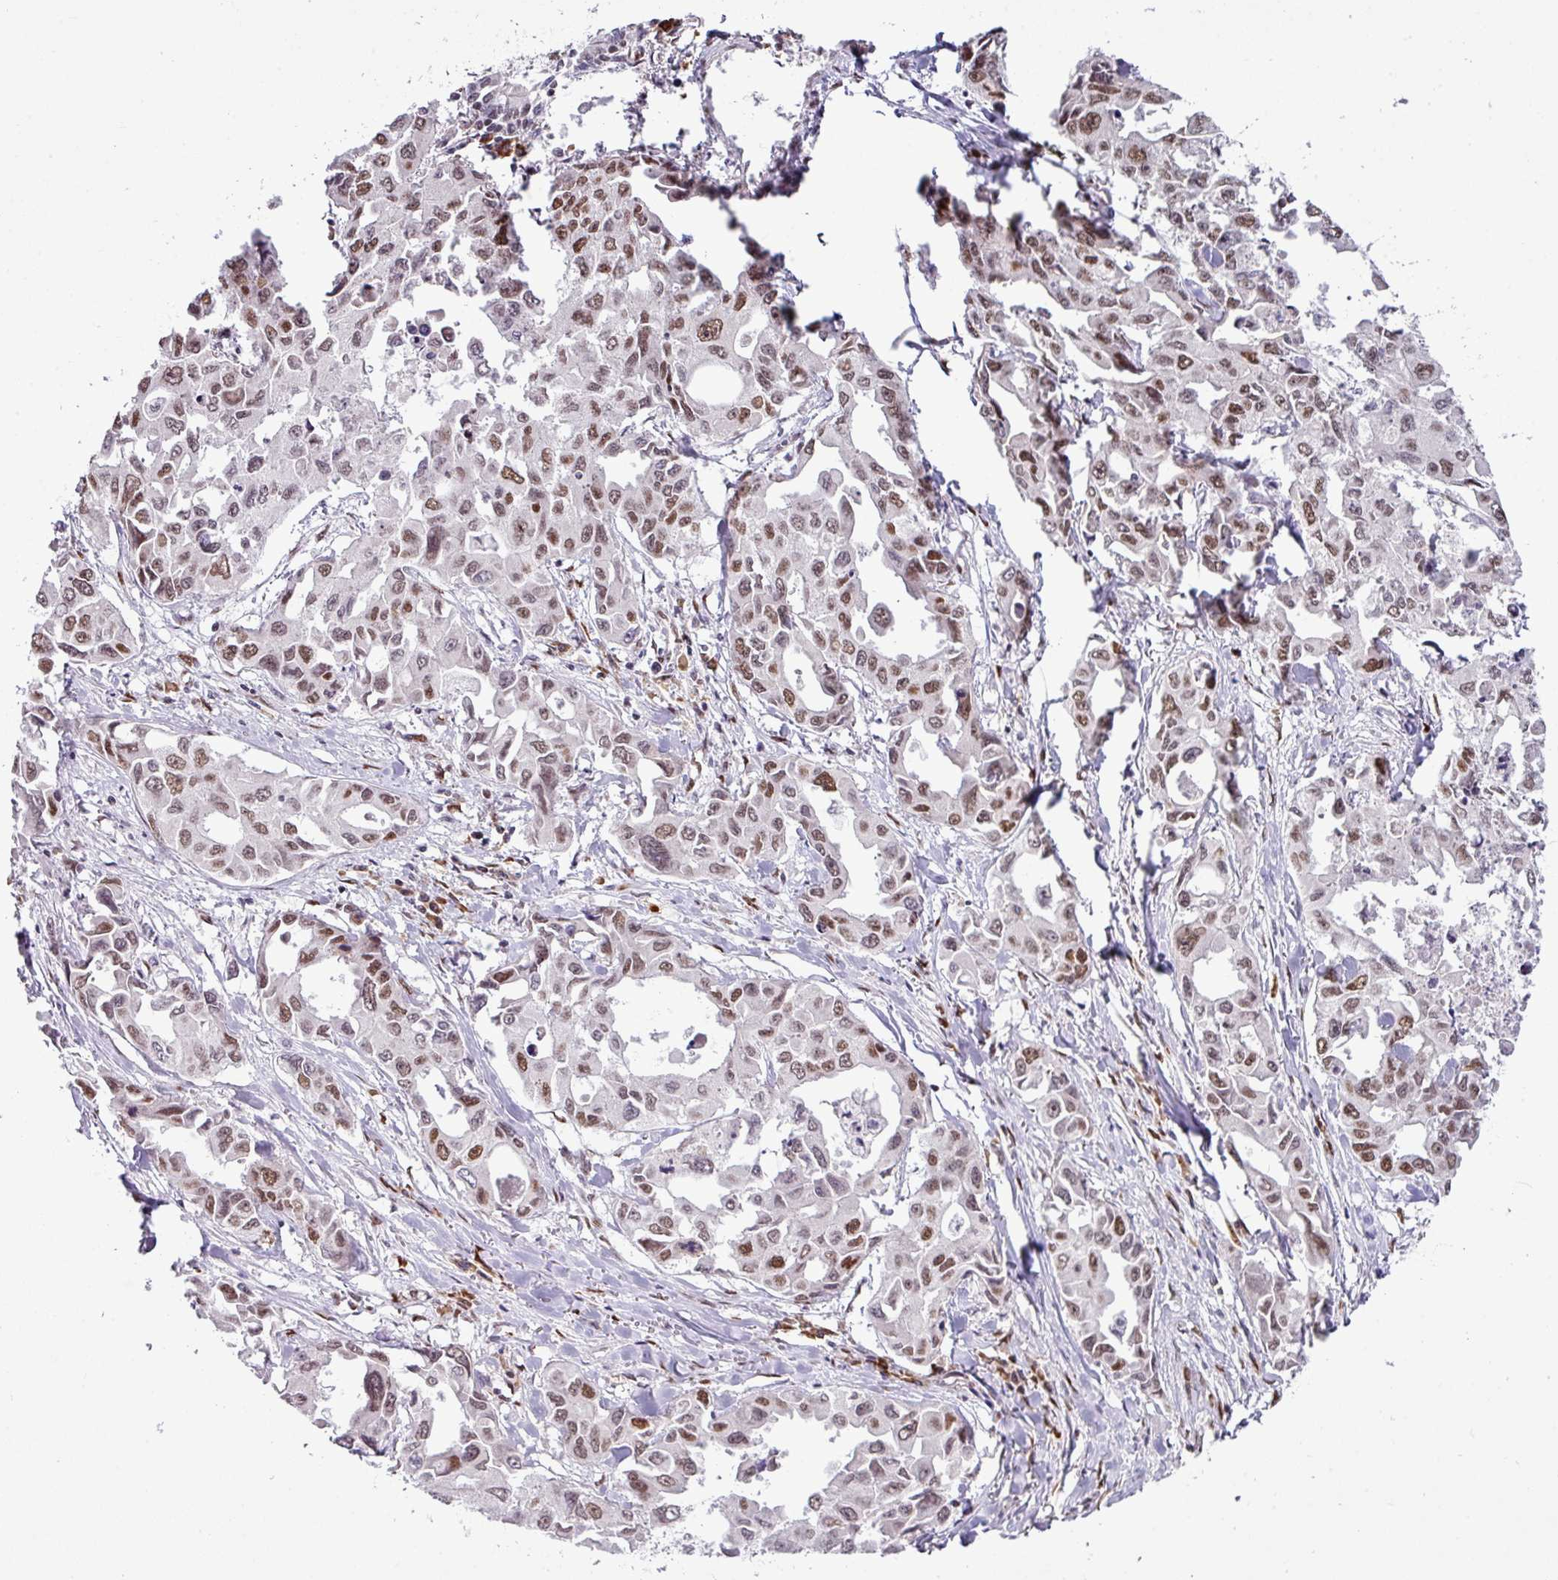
{"staining": {"intensity": "moderate", "quantity": ">75%", "location": "nuclear"}, "tissue": "lung cancer", "cell_type": "Tumor cells", "image_type": "cancer", "snomed": [{"axis": "morphology", "description": "Adenocarcinoma, NOS"}, {"axis": "topography", "description": "Lung"}], "caption": "Protein expression analysis of human lung cancer reveals moderate nuclear positivity in approximately >75% of tumor cells.", "gene": "PRDM5", "patient": {"sex": "male", "age": 64}}